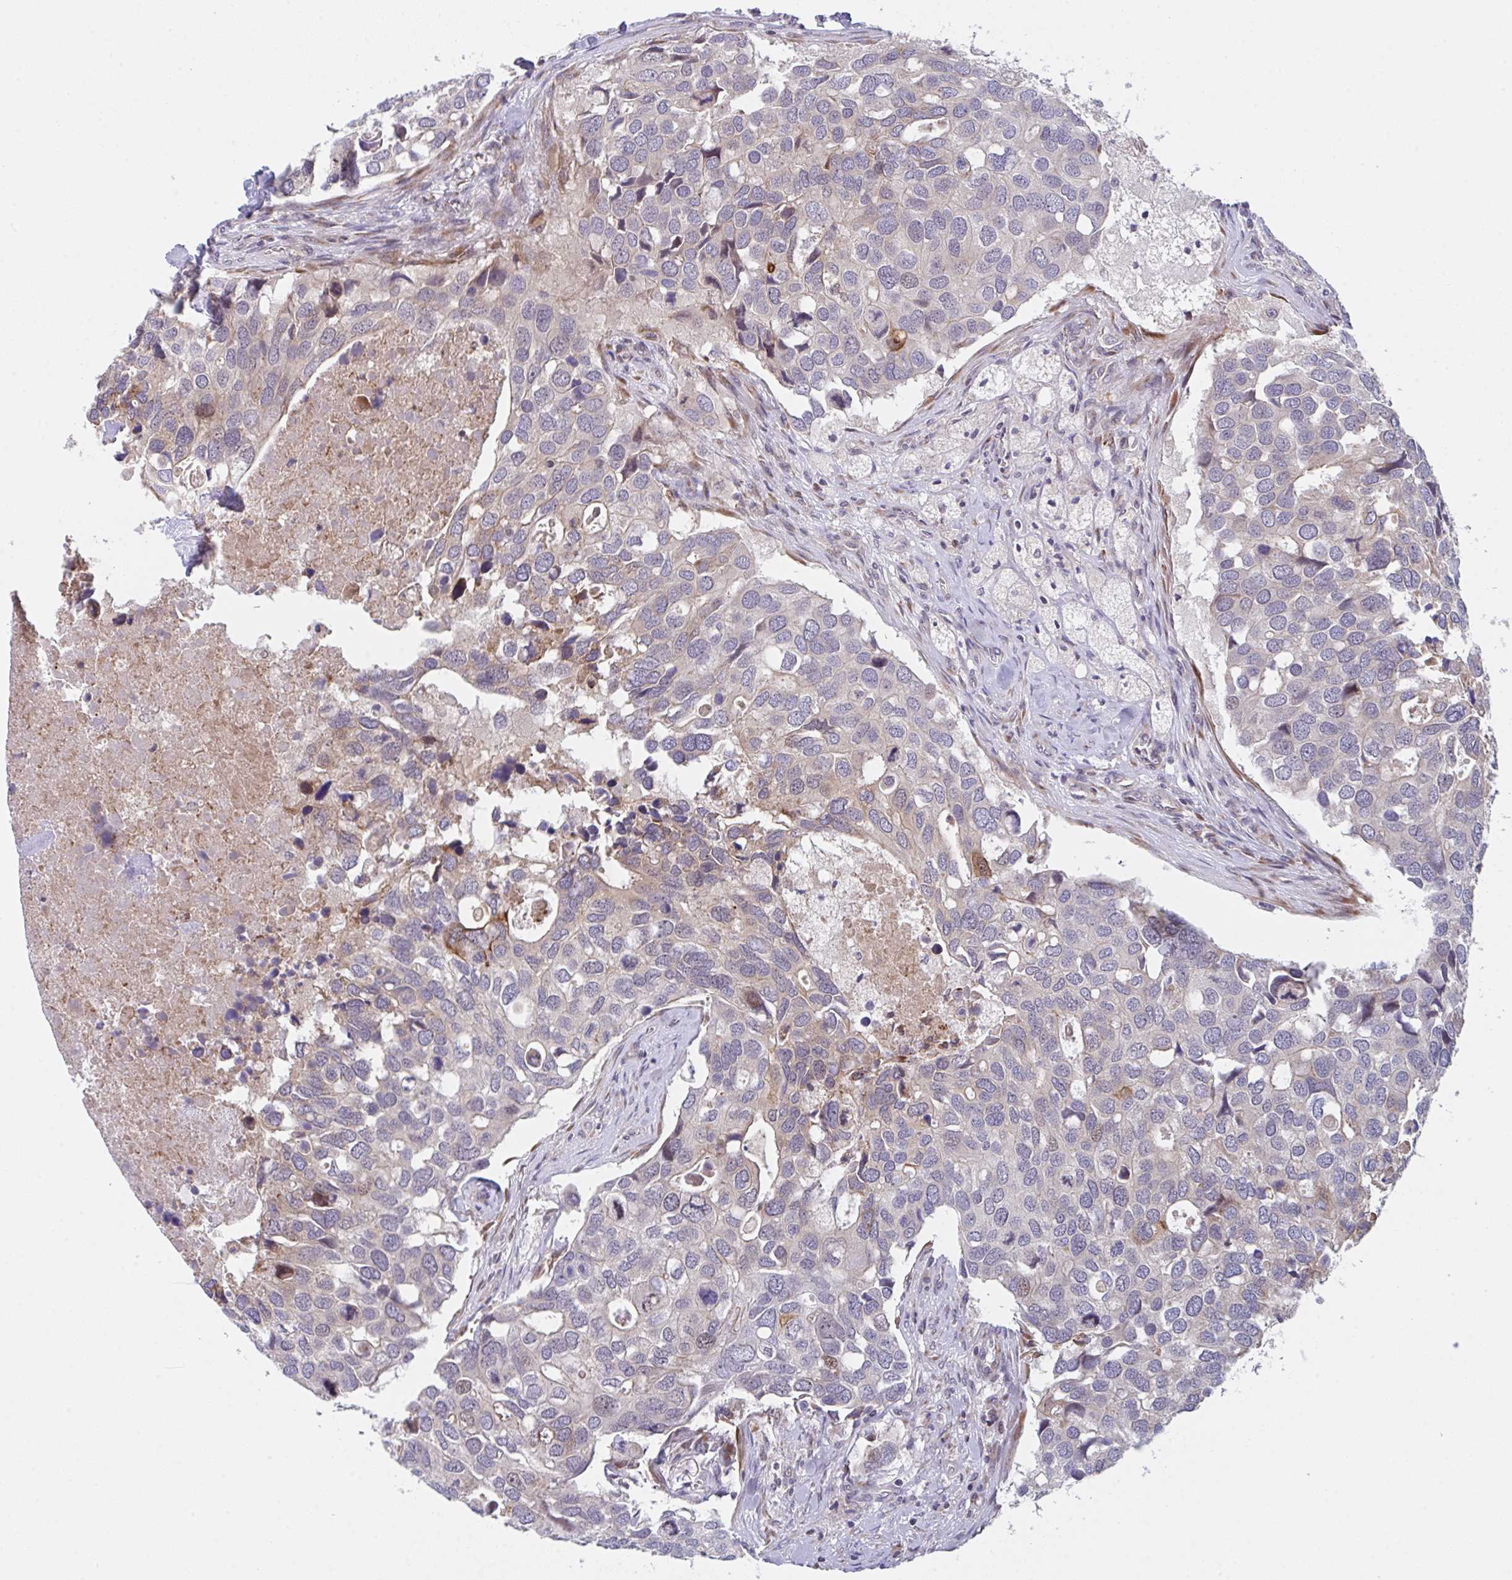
{"staining": {"intensity": "moderate", "quantity": "<25%", "location": "nuclear"}, "tissue": "breast cancer", "cell_type": "Tumor cells", "image_type": "cancer", "snomed": [{"axis": "morphology", "description": "Duct carcinoma"}, {"axis": "topography", "description": "Breast"}], "caption": "This is an image of immunohistochemistry (IHC) staining of breast cancer, which shows moderate staining in the nuclear of tumor cells.", "gene": "RBM18", "patient": {"sex": "female", "age": 83}}